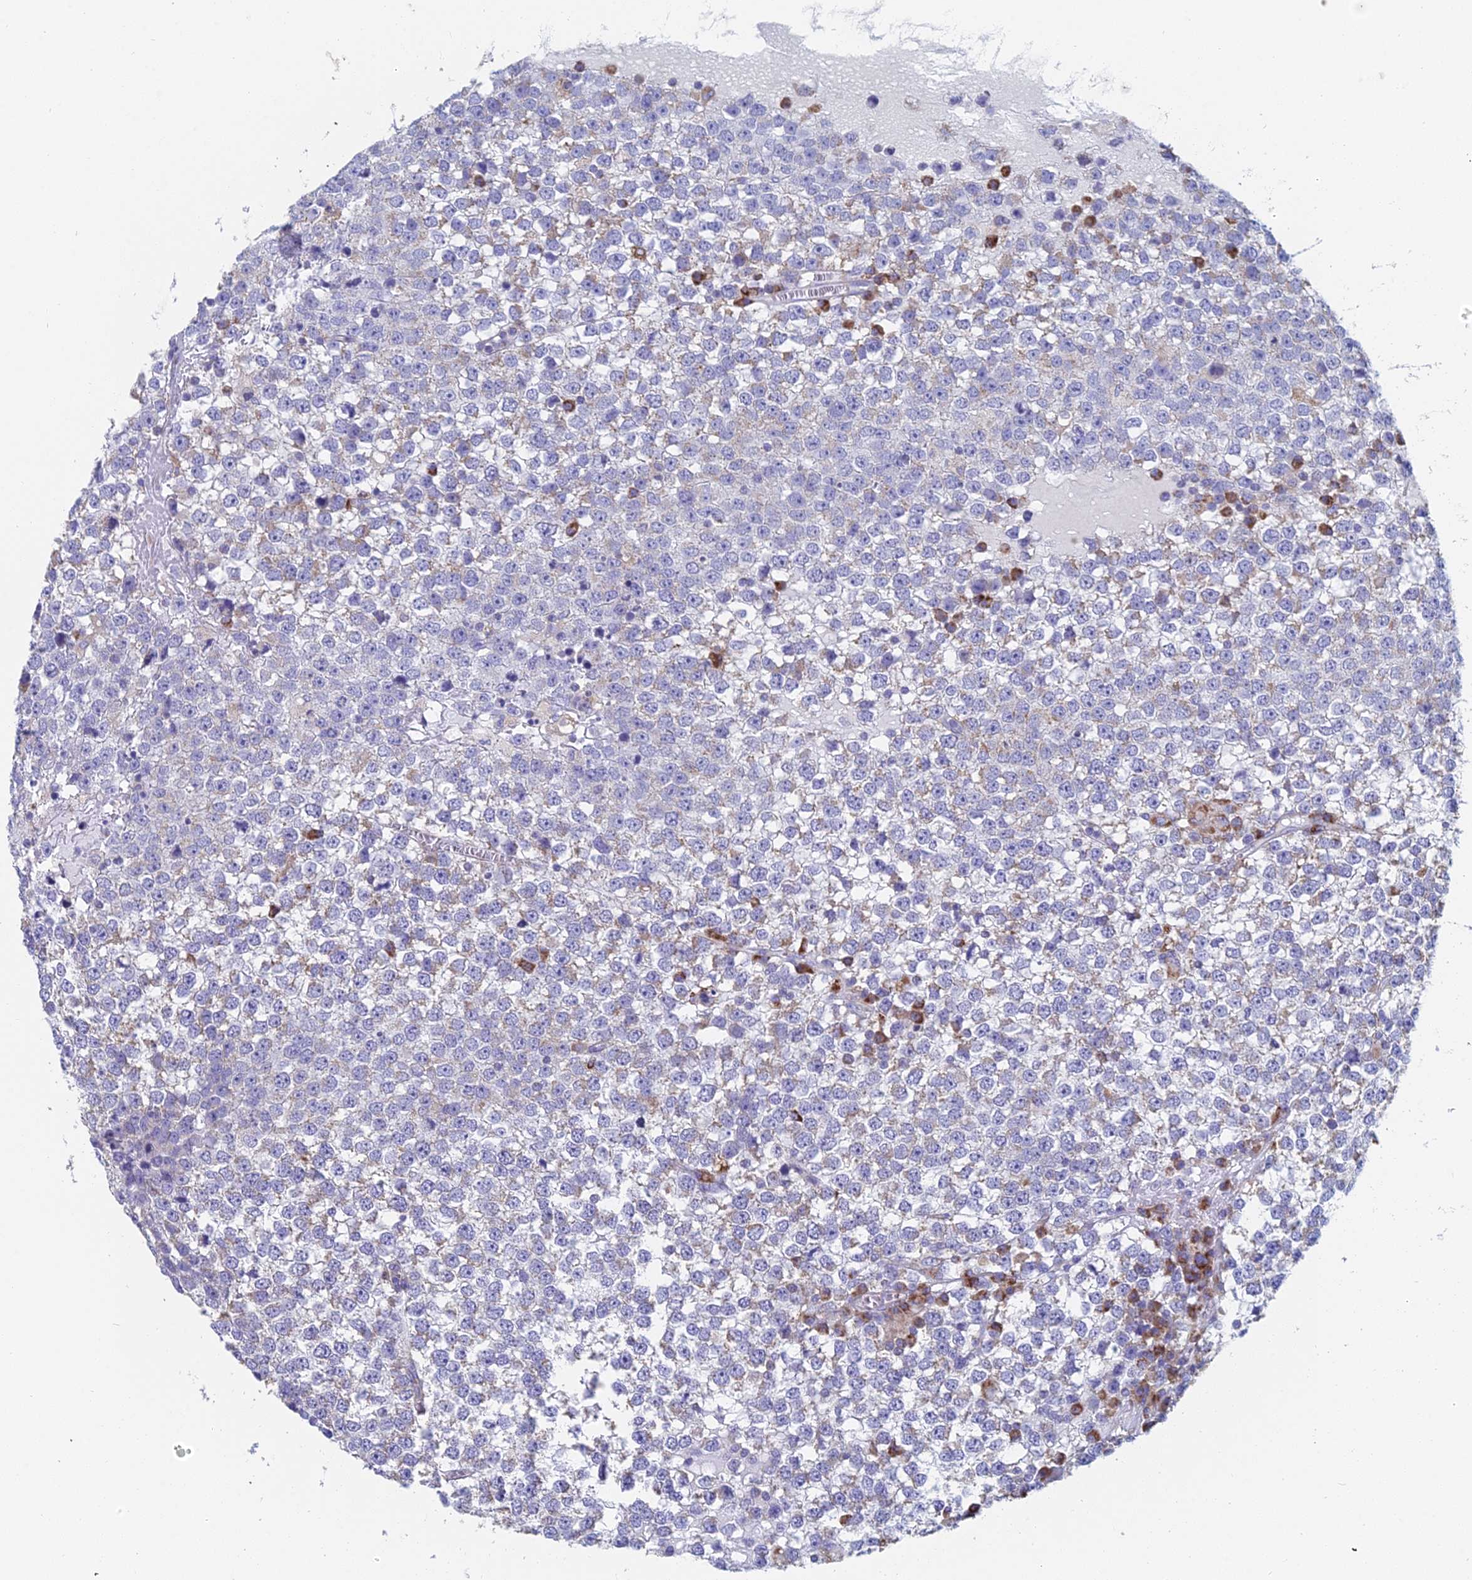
{"staining": {"intensity": "weak", "quantity": "25%-75%", "location": "cytoplasmic/membranous"}, "tissue": "testis cancer", "cell_type": "Tumor cells", "image_type": "cancer", "snomed": [{"axis": "morphology", "description": "Seminoma, NOS"}, {"axis": "topography", "description": "Testis"}], "caption": "This micrograph reveals IHC staining of human seminoma (testis), with low weak cytoplasmic/membranous staining in about 25%-75% of tumor cells.", "gene": "CRACR2B", "patient": {"sex": "male", "age": 65}}